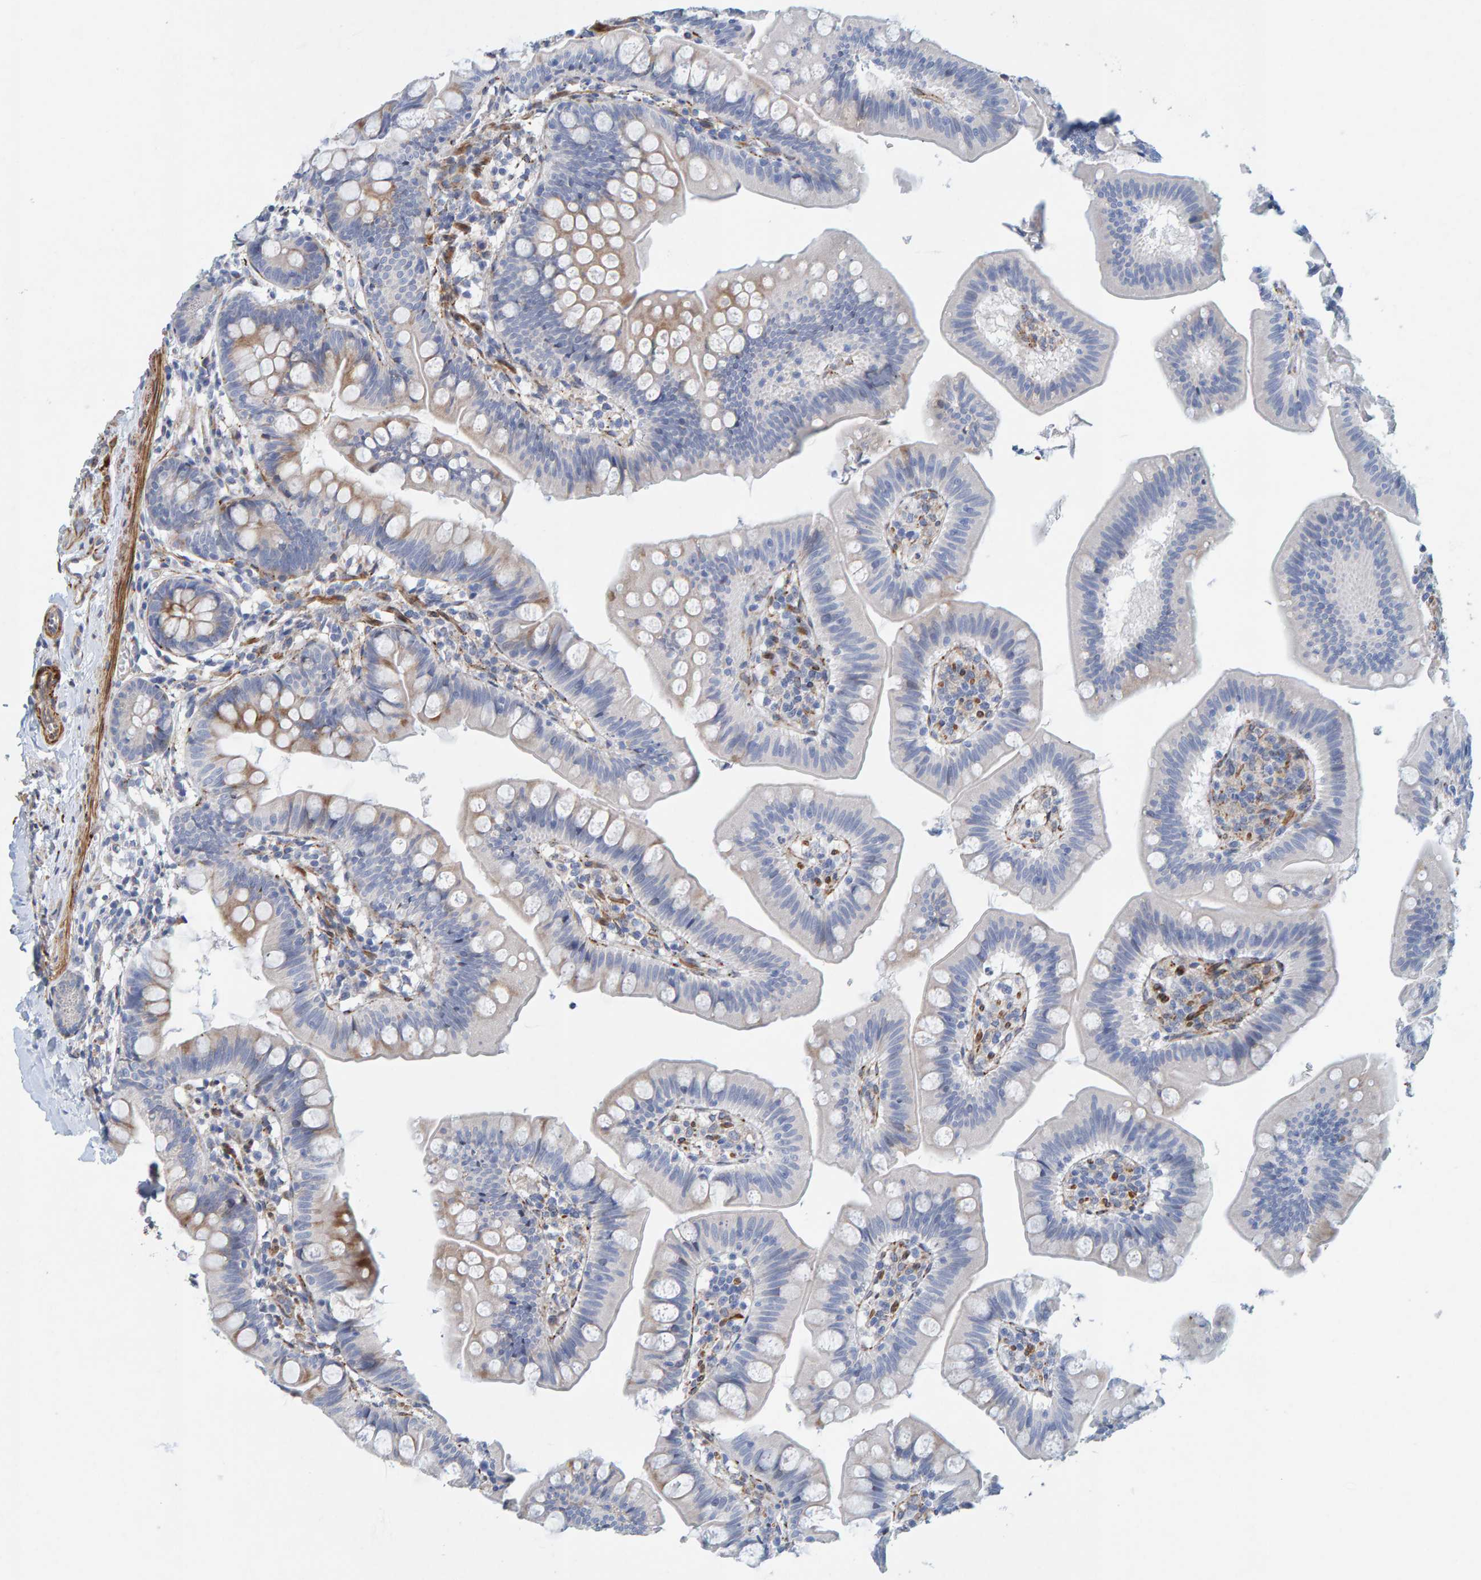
{"staining": {"intensity": "weak", "quantity": "25%-75%", "location": "cytoplasmic/membranous"}, "tissue": "small intestine", "cell_type": "Glandular cells", "image_type": "normal", "snomed": [{"axis": "morphology", "description": "Normal tissue, NOS"}, {"axis": "topography", "description": "Small intestine"}], "caption": "Immunohistochemical staining of unremarkable small intestine reveals weak cytoplasmic/membranous protein expression in about 25%-75% of glandular cells.", "gene": "MMP16", "patient": {"sex": "male", "age": 7}}